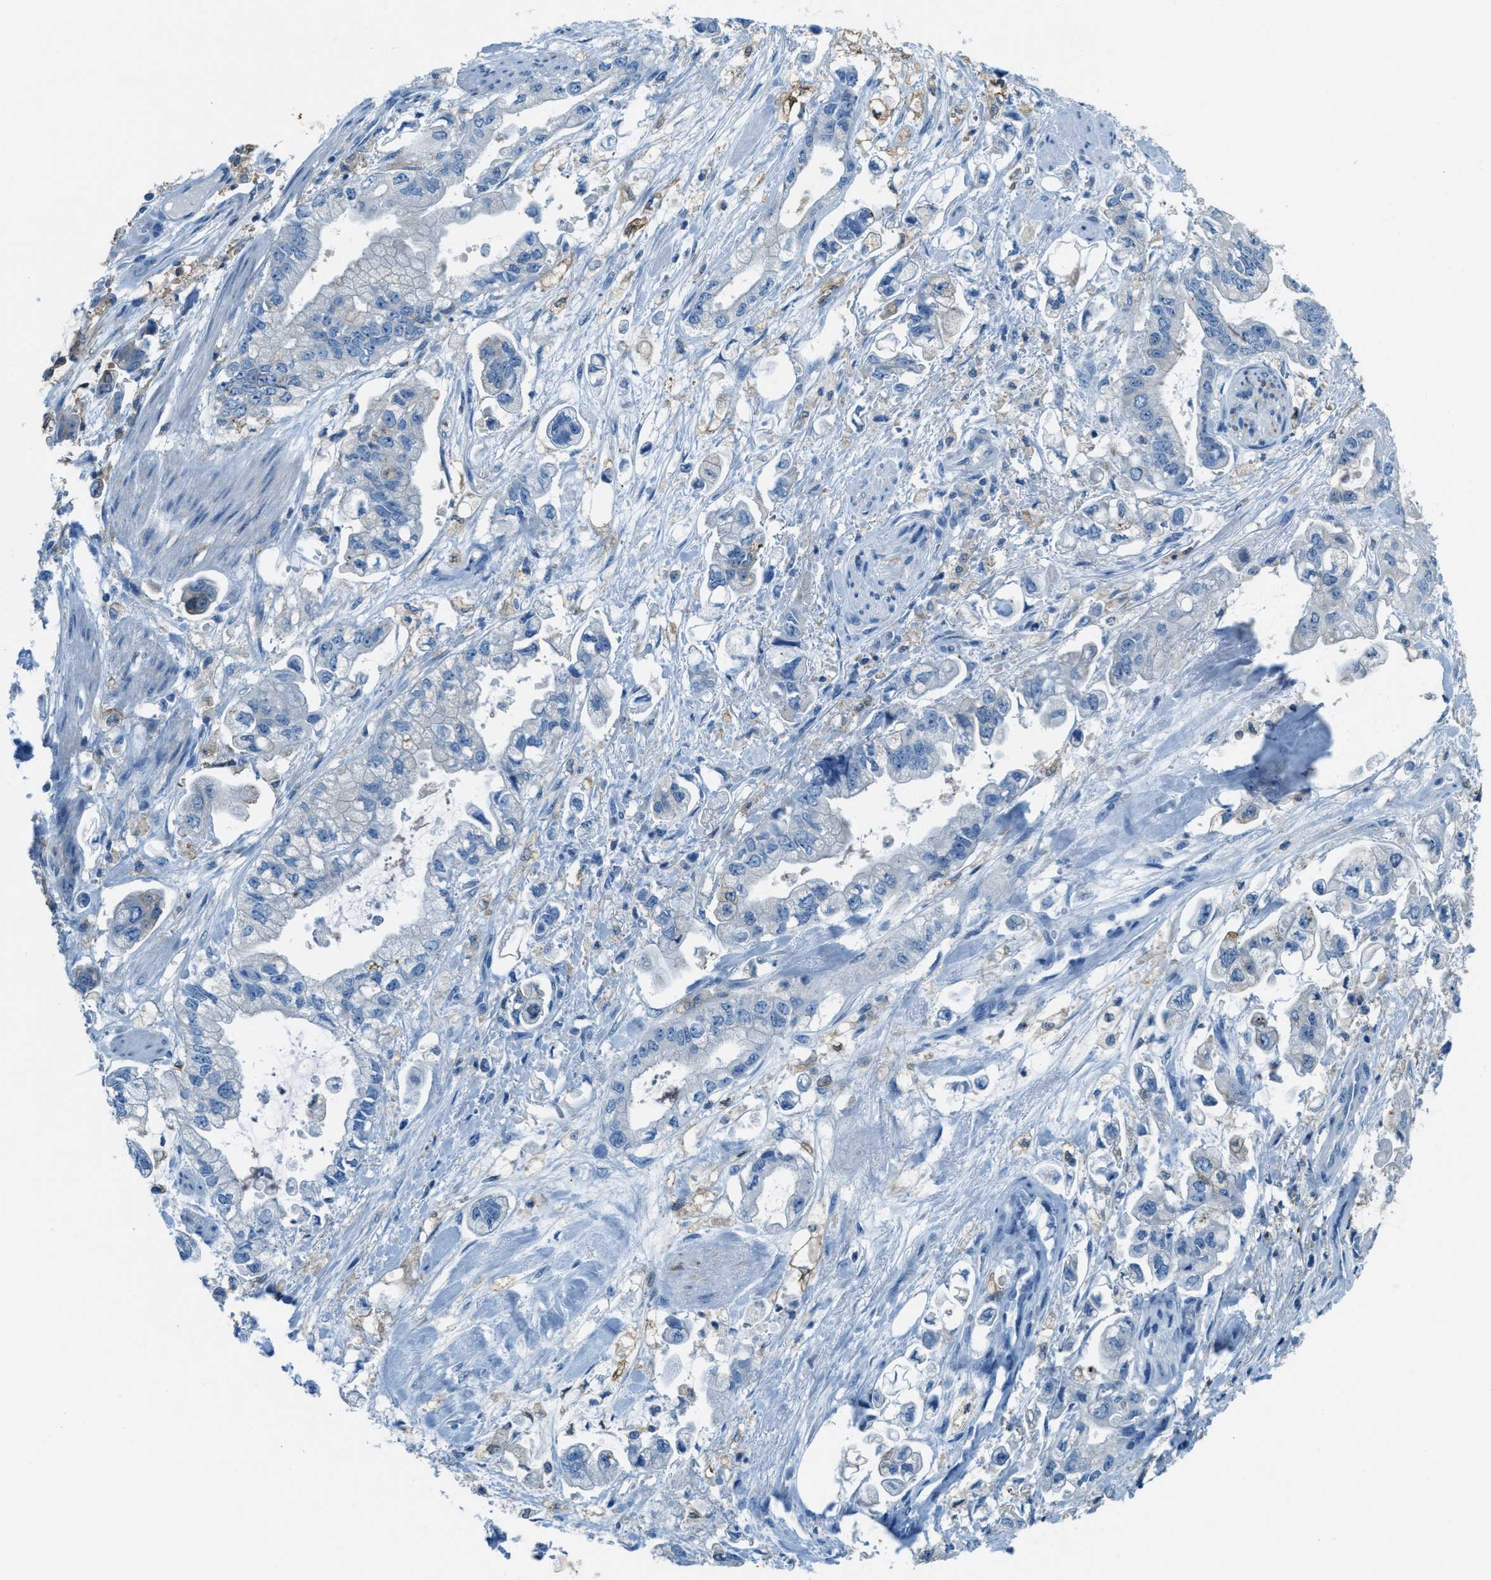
{"staining": {"intensity": "negative", "quantity": "none", "location": "none"}, "tissue": "stomach cancer", "cell_type": "Tumor cells", "image_type": "cancer", "snomed": [{"axis": "morphology", "description": "Normal tissue, NOS"}, {"axis": "morphology", "description": "Adenocarcinoma, NOS"}, {"axis": "topography", "description": "Stomach"}], "caption": "This is an immunohistochemistry (IHC) photomicrograph of stomach adenocarcinoma. There is no positivity in tumor cells.", "gene": "MATCAP2", "patient": {"sex": "male", "age": 62}}